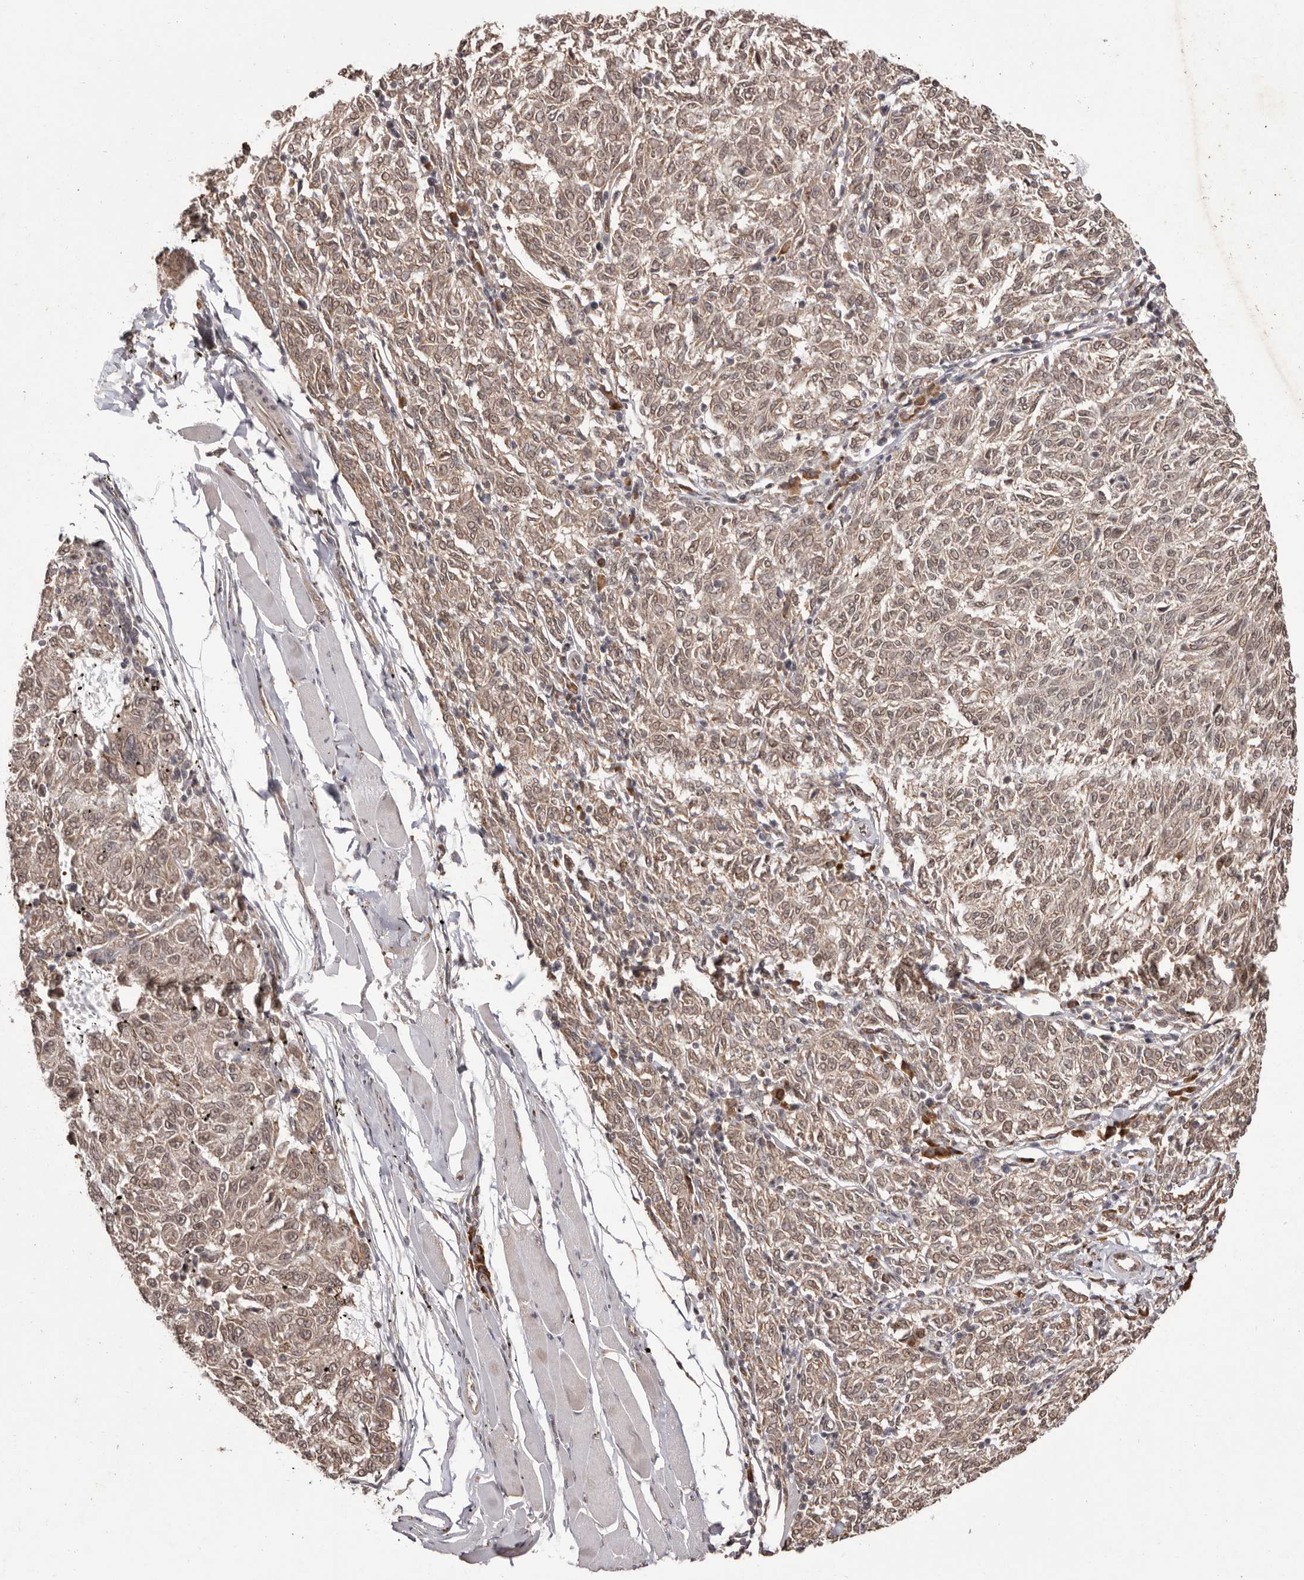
{"staining": {"intensity": "weak", "quantity": ">75%", "location": "cytoplasmic/membranous,nuclear"}, "tissue": "melanoma", "cell_type": "Tumor cells", "image_type": "cancer", "snomed": [{"axis": "morphology", "description": "Malignant melanoma, NOS"}, {"axis": "topography", "description": "Skin"}], "caption": "Brown immunohistochemical staining in malignant melanoma exhibits weak cytoplasmic/membranous and nuclear positivity in about >75% of tumor cells.", "gene": "LRGUK", "patient": {"sex": "female", "age": 72}}